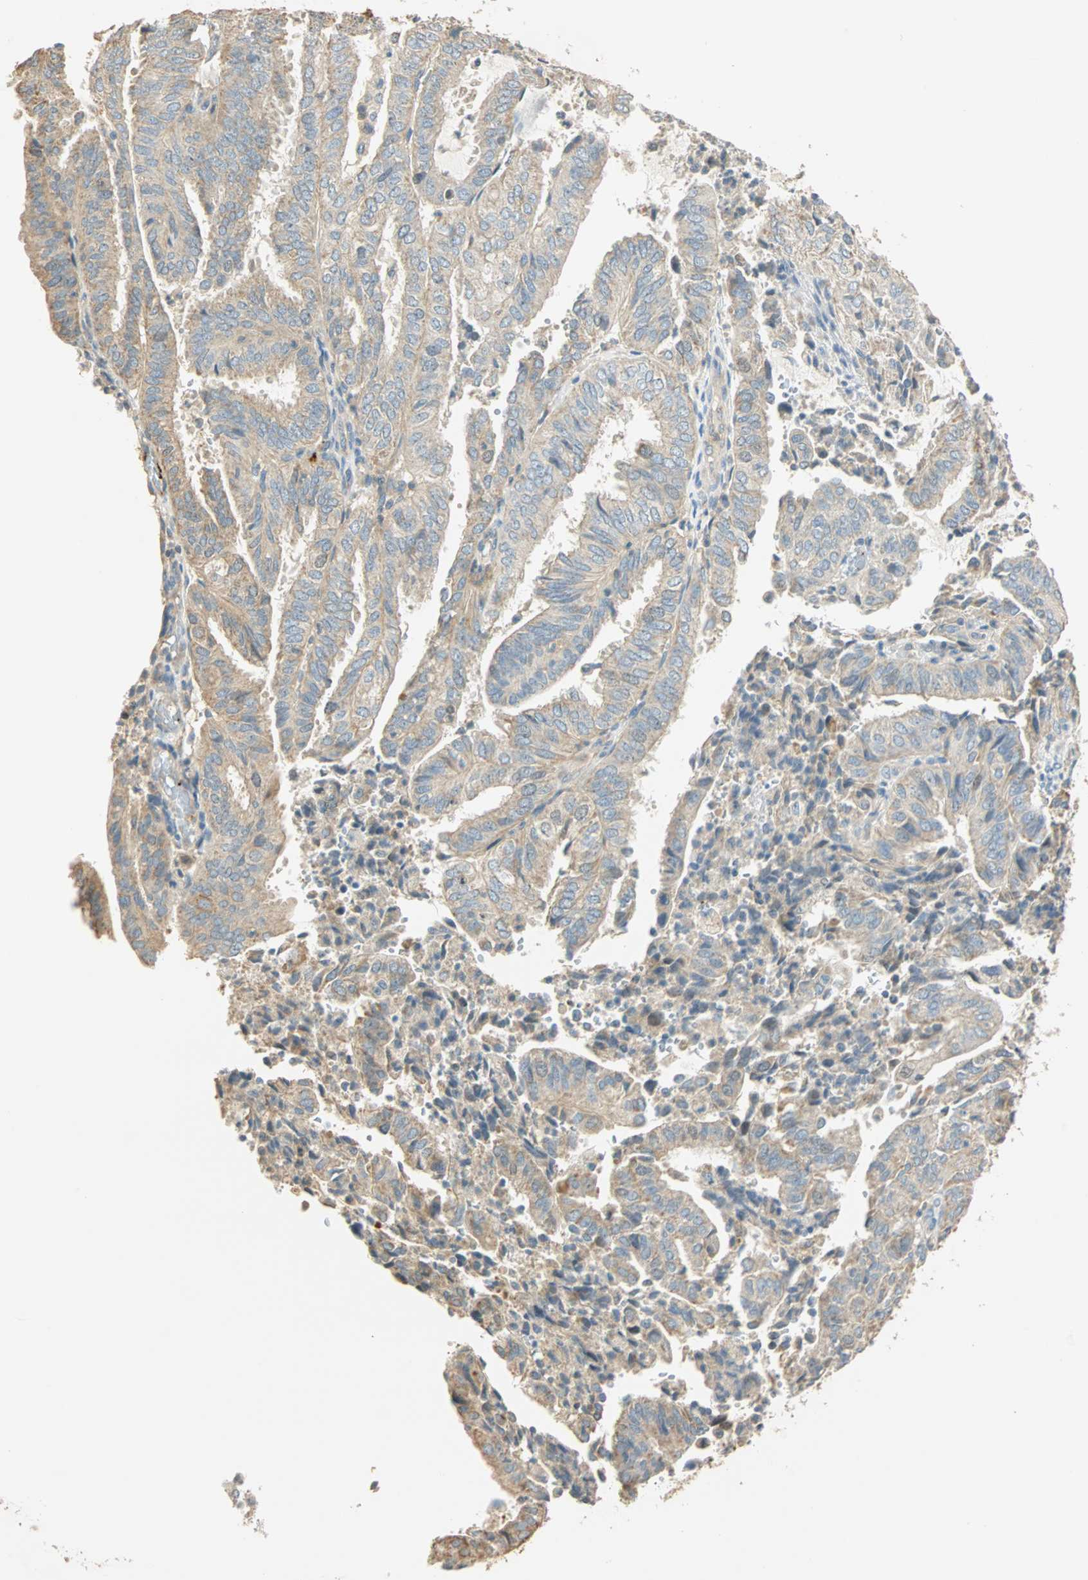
{"staining": {"intensity": "weak", "quantity": ">75%", "location": "cytoplasmic/membranous"}, "tissue": "endometrial cancer", "cell_type": "Tumor cells", "image_type": "cancer", "snomed": [{"axis": "morphology", "description": "Adenocarcinoma, NOS"}, {"axis": "topography", "description": "Uterus"}], "caption": "This micrograph demonstrates immunohistochemistry staining of endometrial adenocarcinoma, with low weak cytoplasmic/membranous staining in approximately >75% of tumor cells.", "gene": "RAD18", "patient": {"sex": "female", "age": 60}}